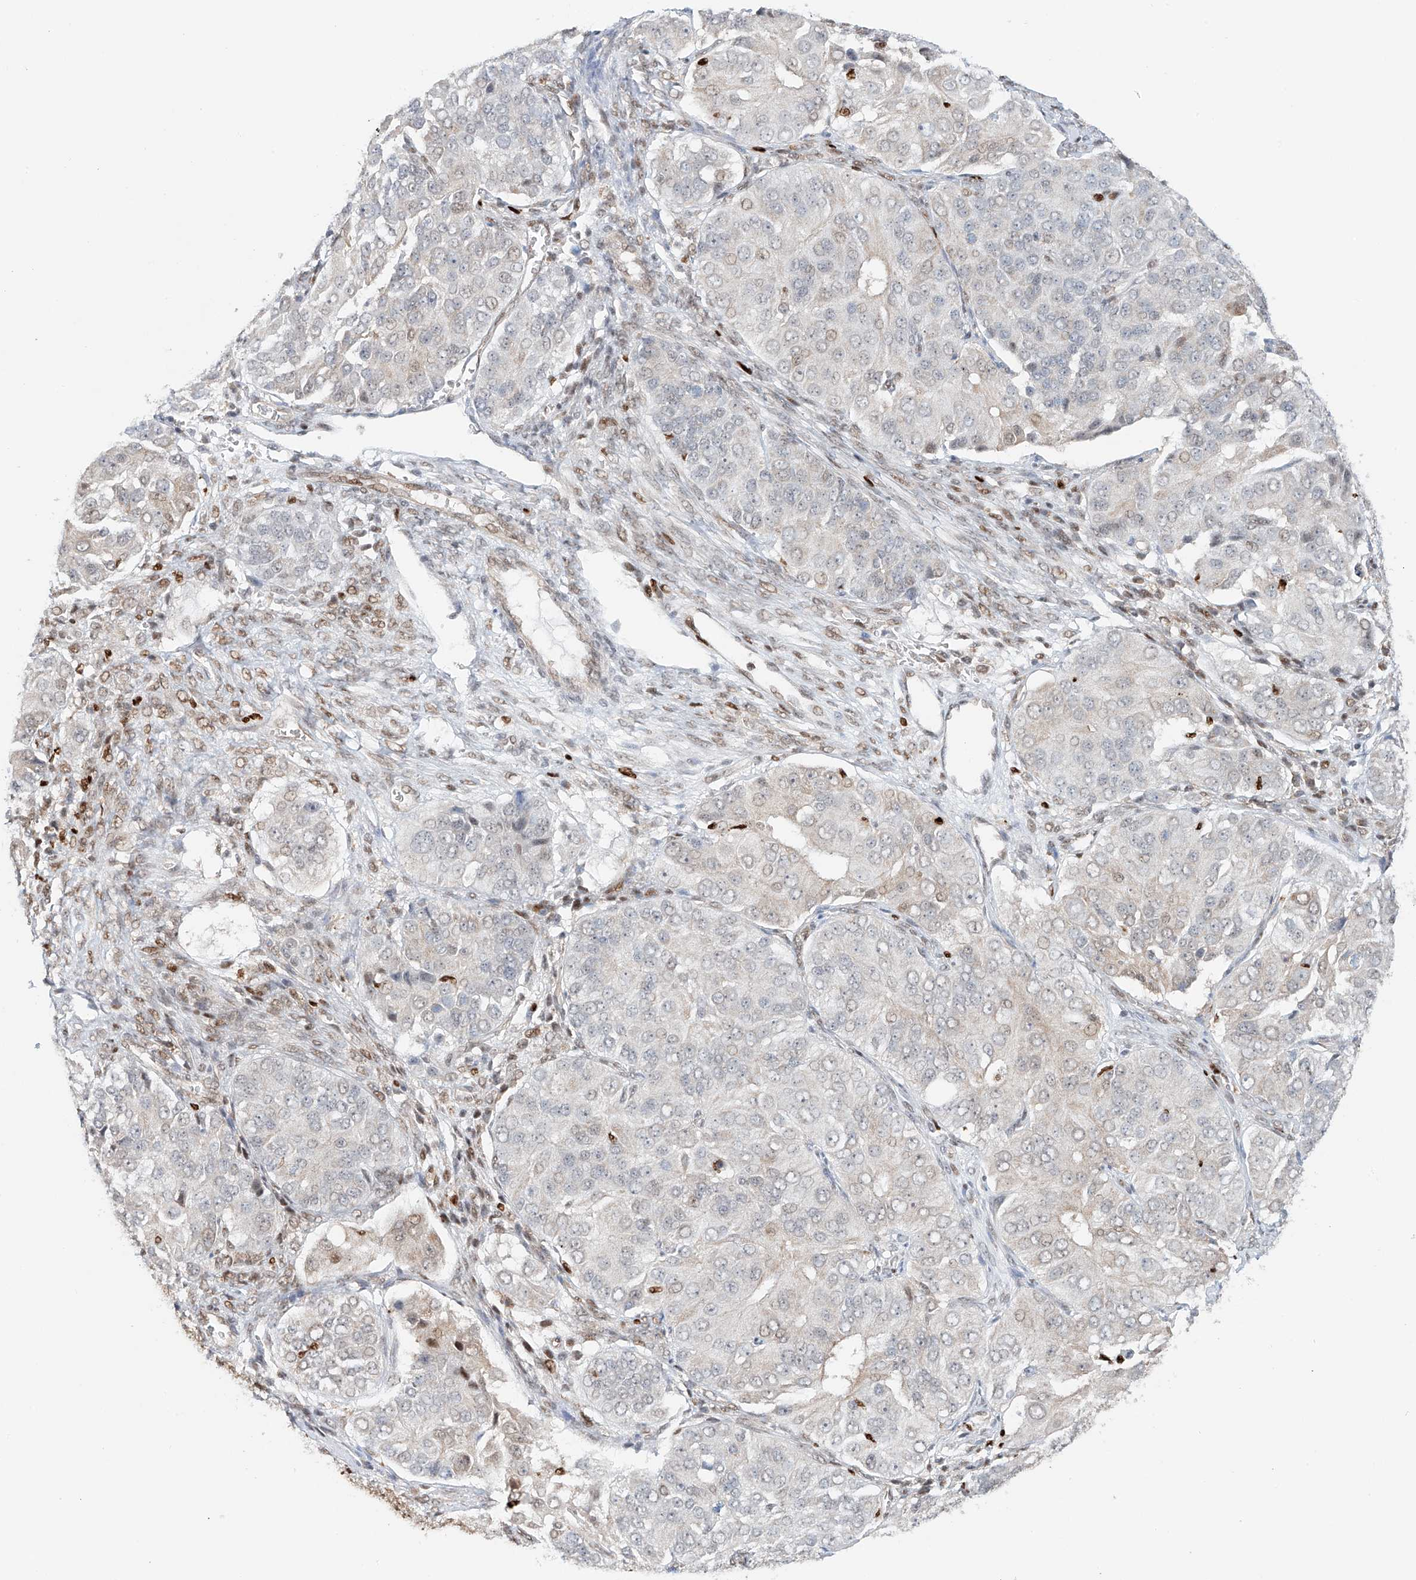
{"staining": {"intensity": "negative", "quantity": "none", "location": "none"}, "tissue": "ovarian cancer", "cell_type": "Tumor cells", "image_type": "cancer", "snomed": [{"axis": "morphology", "description": "Carcinoma, endometroid"}, {"axis": "topography", "description": "Ovary"}], "caption": "An image of human endometroid carcinoma (ovarian) is negative for staining in tumor cells.", "gene": "DZIP1L", "patient": {"sex": "female", "age": 51}}